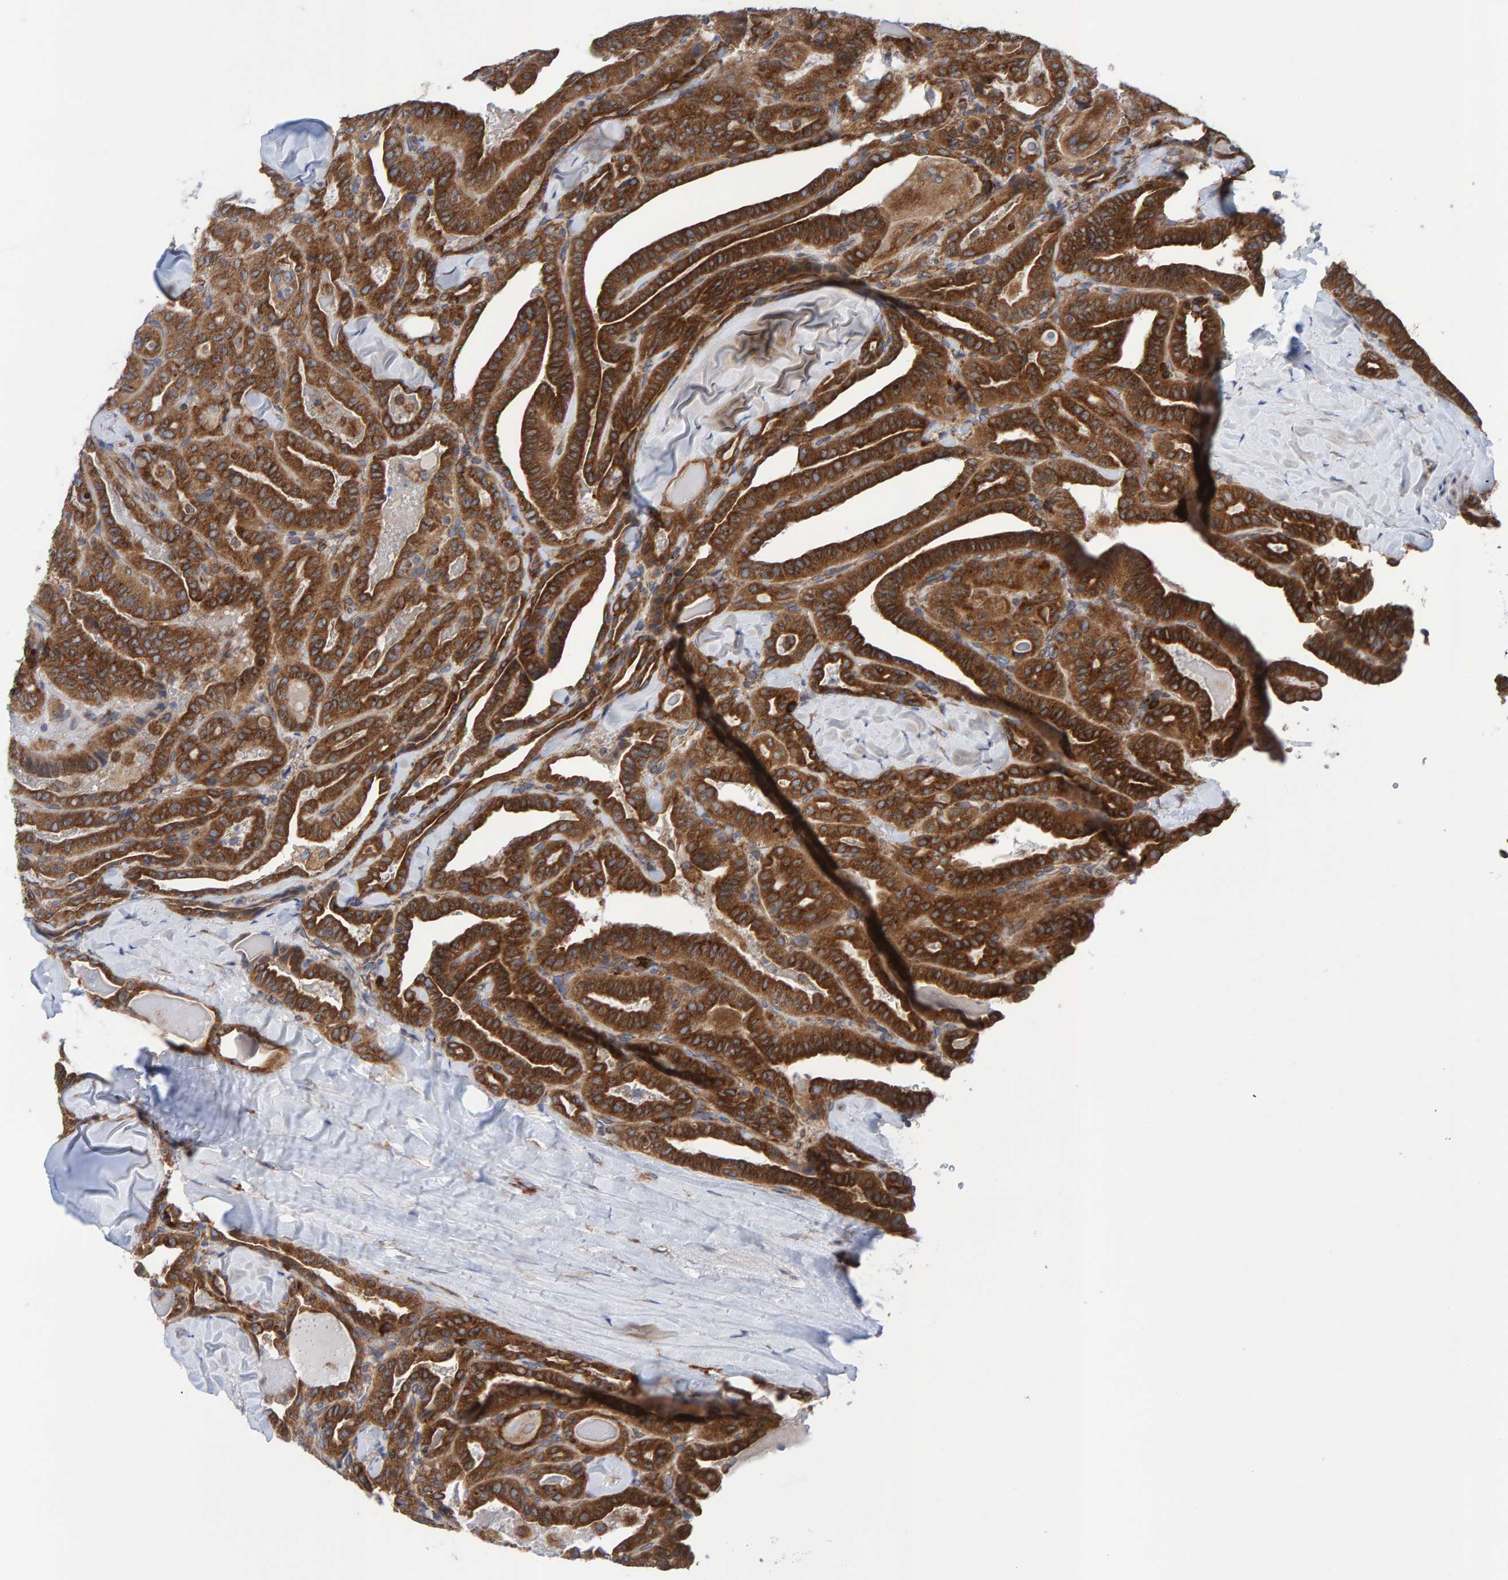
{"staining": {"intensity": "strong", "quantity": ">75%", "location": "cytoplasmic/membranous"}, "tissue": "thyroid cancer", "cell_type": "Tumor cells", "image_type": "cancer", "snomed": [{"axis": "morphology", "description": "Papillary adenocarcinoma, NOS"}, {"axis": "topography", "description": "Thyroid gland"}], "caption": "Tumor cells exhibit high levels of strong cytoplasmic/membranous expression in approximately >75% of cells in human thyroid cancer (papillary adenocarcinoma).", "gene": "CDK5RAP3", "patient": {"sex": "male", "age": 77}}